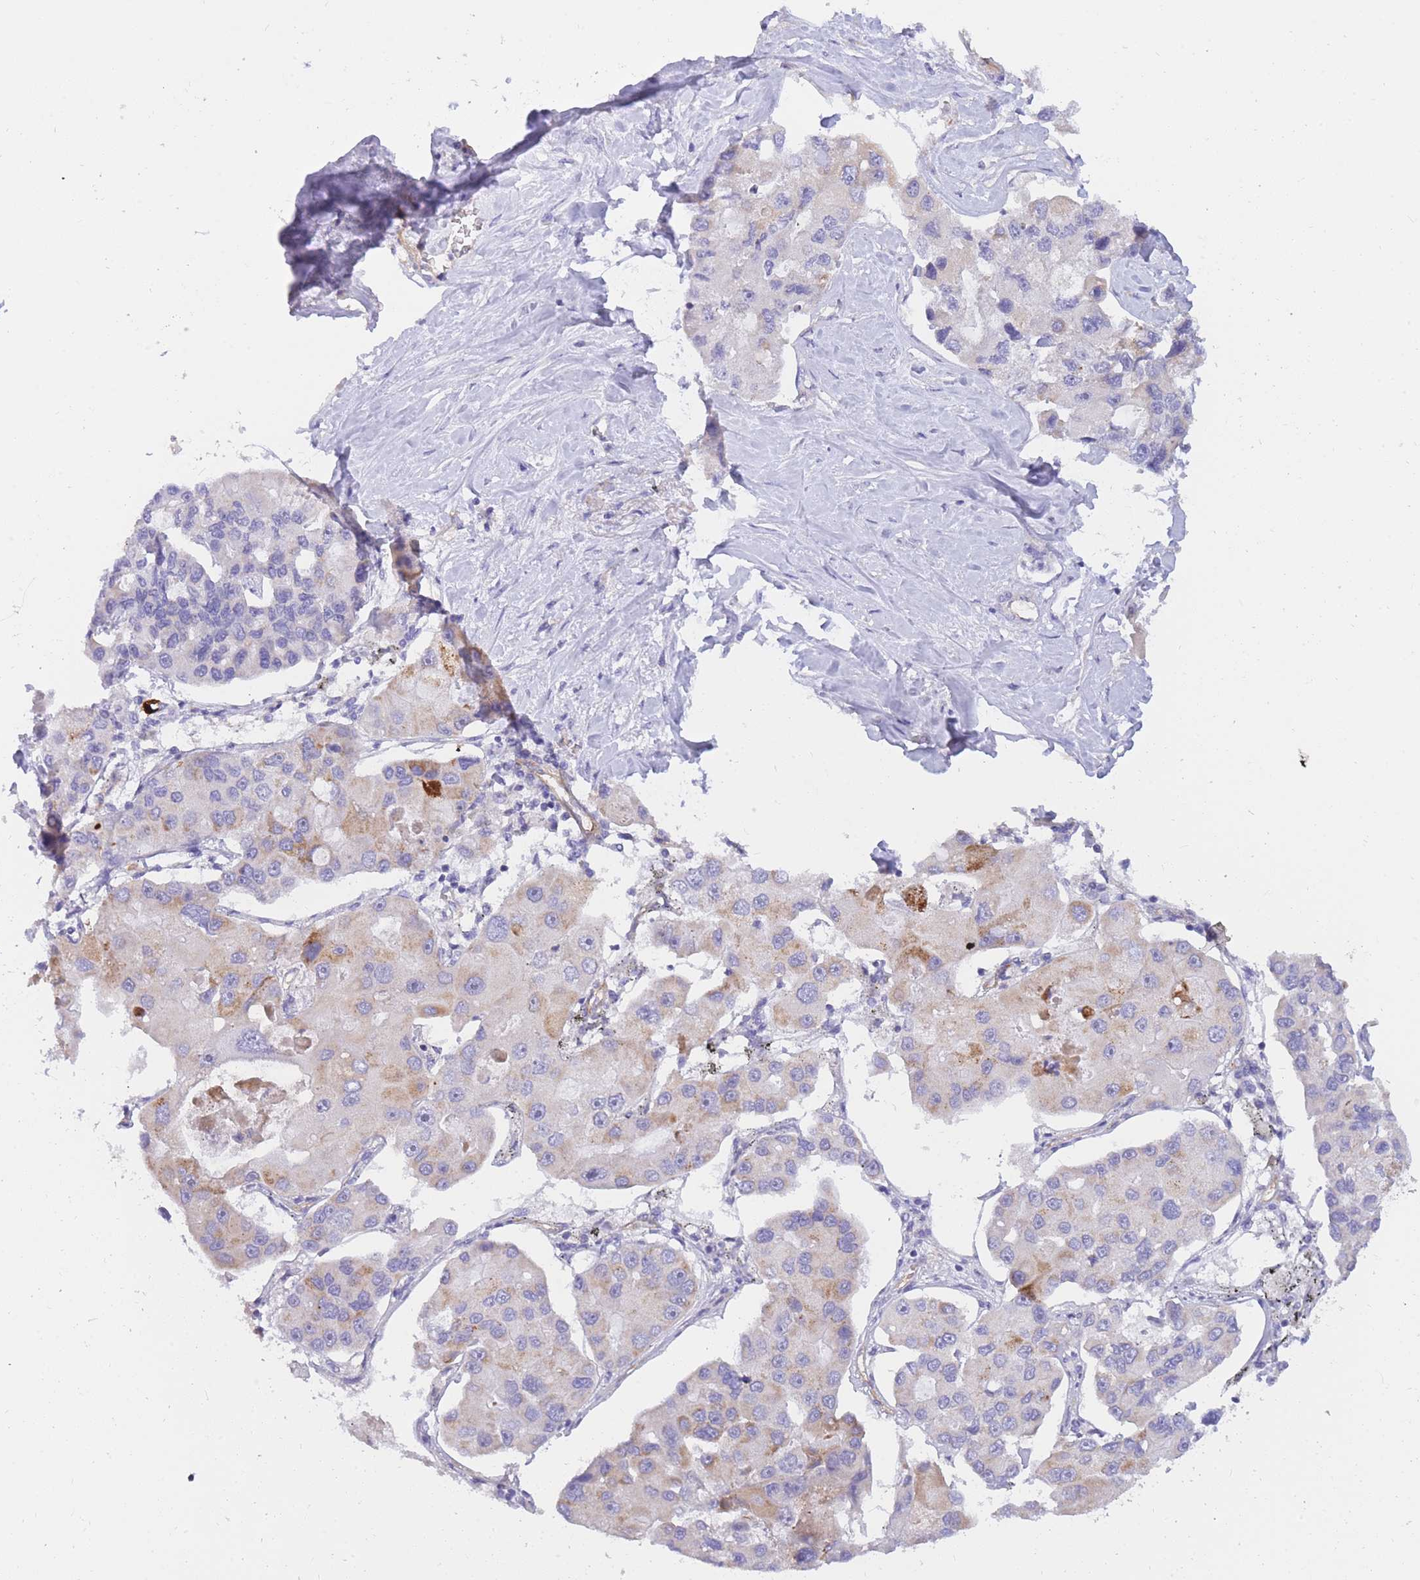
{"staining": {"intensity": "weak", "quantity": "<25%", "location": "cytoplasmic/membranous"}, "tissue": "lung cancer", "cell_type": "Tumor cells", "image_type": "cancer", "snomed": [{"axis": "morphology", "description": "Adenocarcinoma, NOS"}, {"axis": "topography", "description": "Lung"}], "caption": "Immunohistochemical staining of human lung adenocarcinoma demonstrates no significant staining in tumor cells.", "gene": "SULT1A1", "patient": {"sex": "female", "age": 54}}